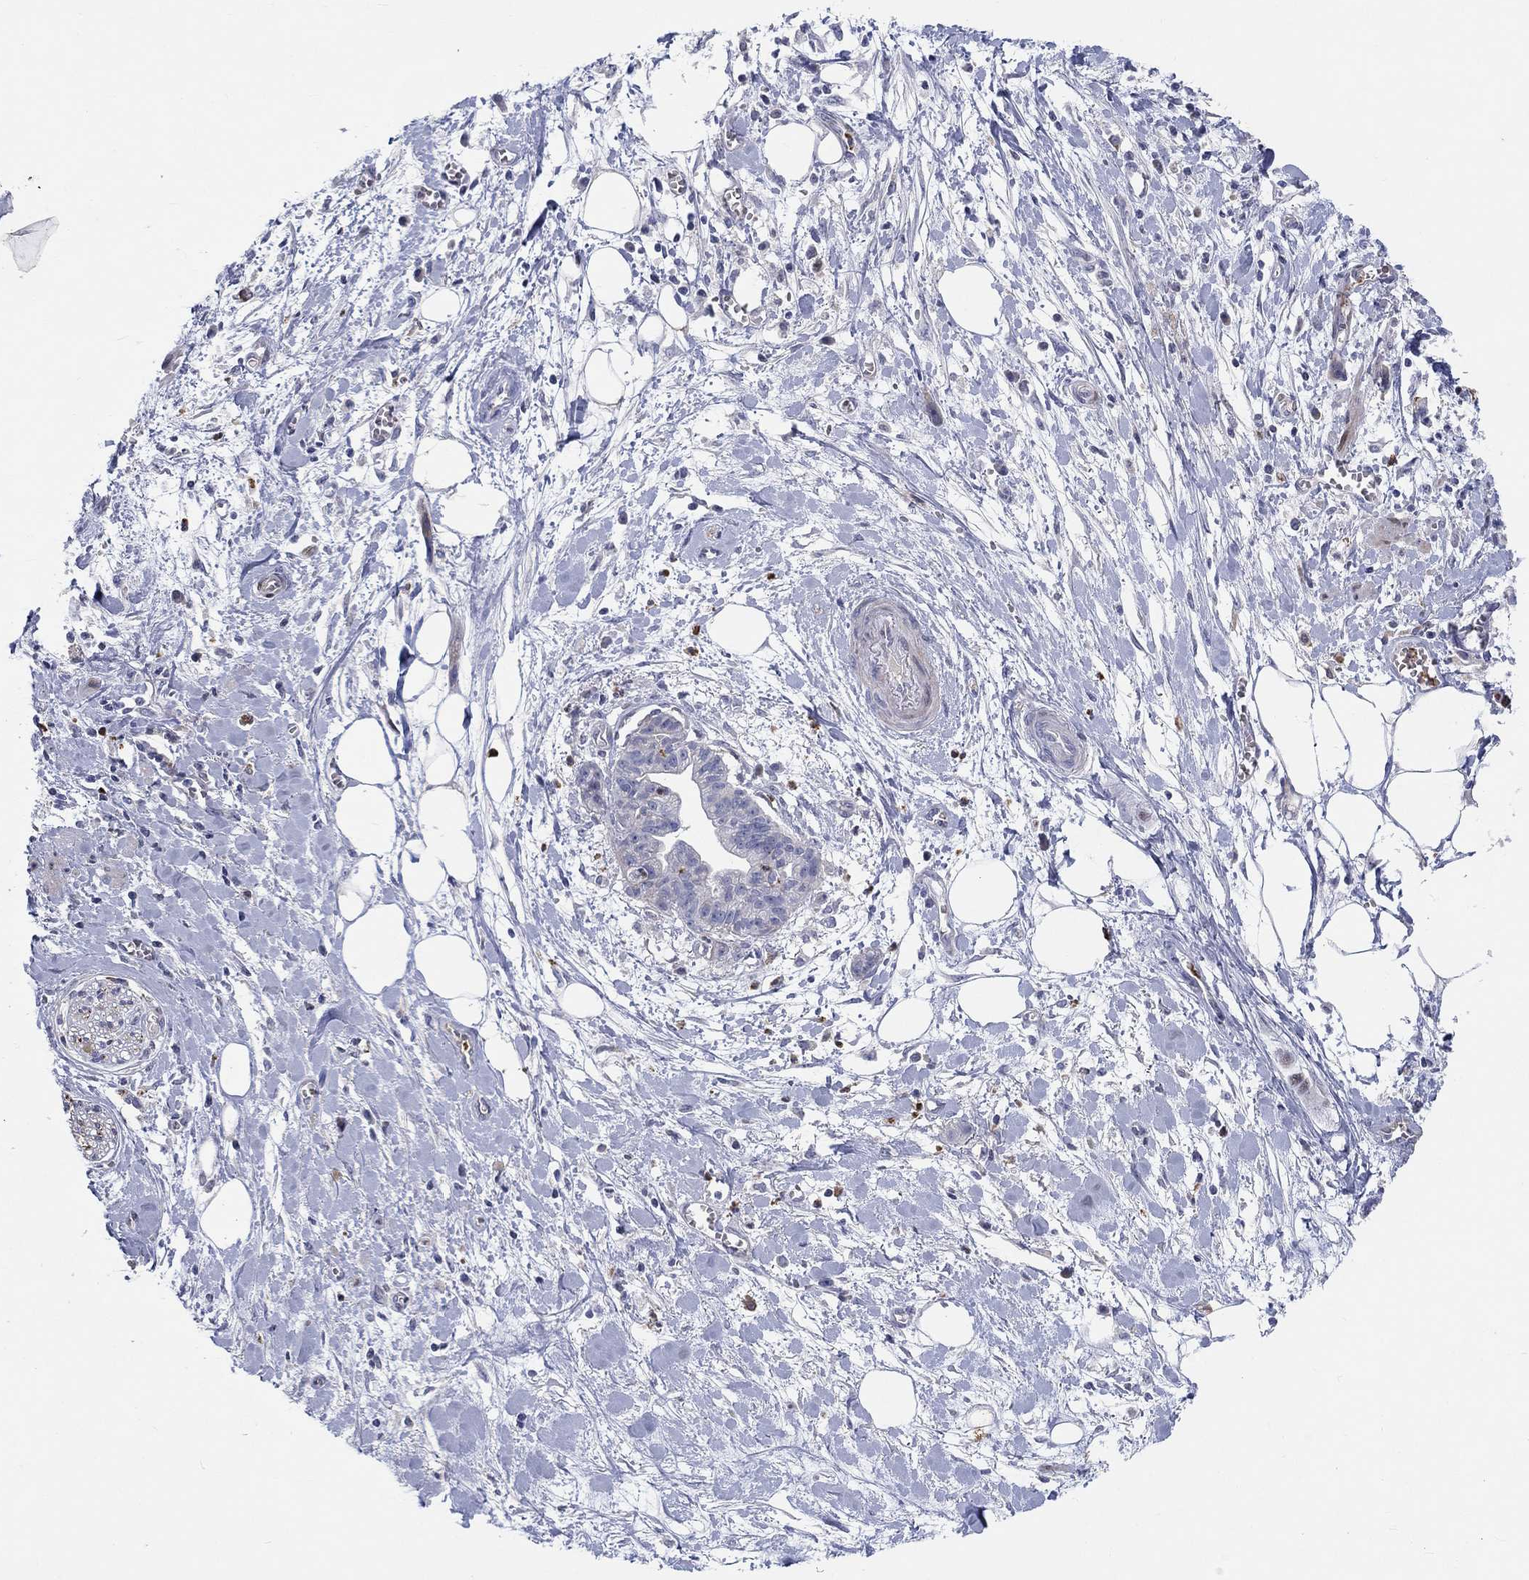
{"staining": {"intensity": "negative", "quantity": "none", "location": "none"}, "tissue": "pancreatic cancer", "cell_type": "Tumor cells", "image_type": "cancer", "snomed": [{"axis": "morphology", "description": "Normal tissue, NOS"}, {"axis": "morphology", "description": "Adenocarcinoma, NOS"}, {"axis": "topography", "description": "Lymph node"}, {"axis": "topography", "description": "Pancreas"}], "caption": "Protein analysis of adenocarcinoma (pancreatic) shows no significant positivity in tumor cells.", "gene": "ARHGAP36", "patient": {"sex": "female", "age": 58}}